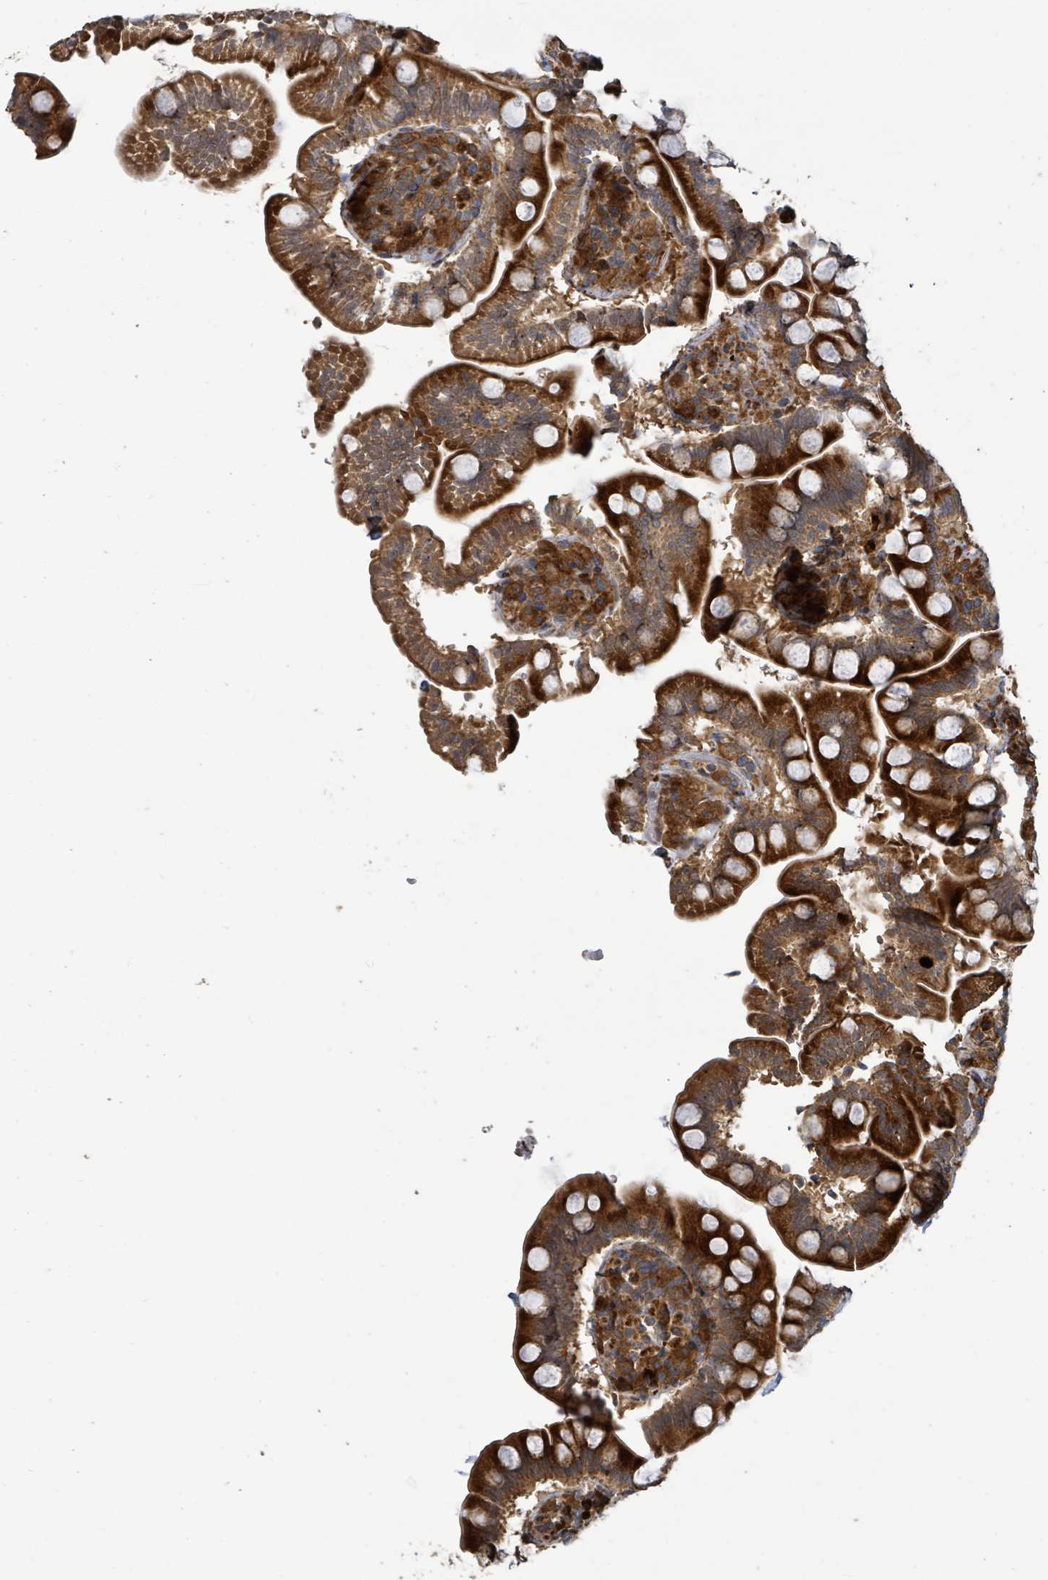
{"staining": {"intensity": "strong", "quantity": ">75%", "location": "cytoplasmic/membranous"}, "tissue": "small intestine", "cell_type": "Glandular cells", "image_type": "normal", "snomed": [{"axis": "morphology", "description": "Normal tissue, NOS"}, {"axis": "topography", "description": "Small intestine"}], "caption": "Small intestine stained with immunohistochemistry (IHC) reveals strong cytoplasmic/membranous positivity in about >75% of glandular cells. (DAB (3,3'-diaminobenzidine) IHC with brightfield microscopy, high magnification).", "gene": "STARD4", "patient": {"sex": "female", "age": 64}}